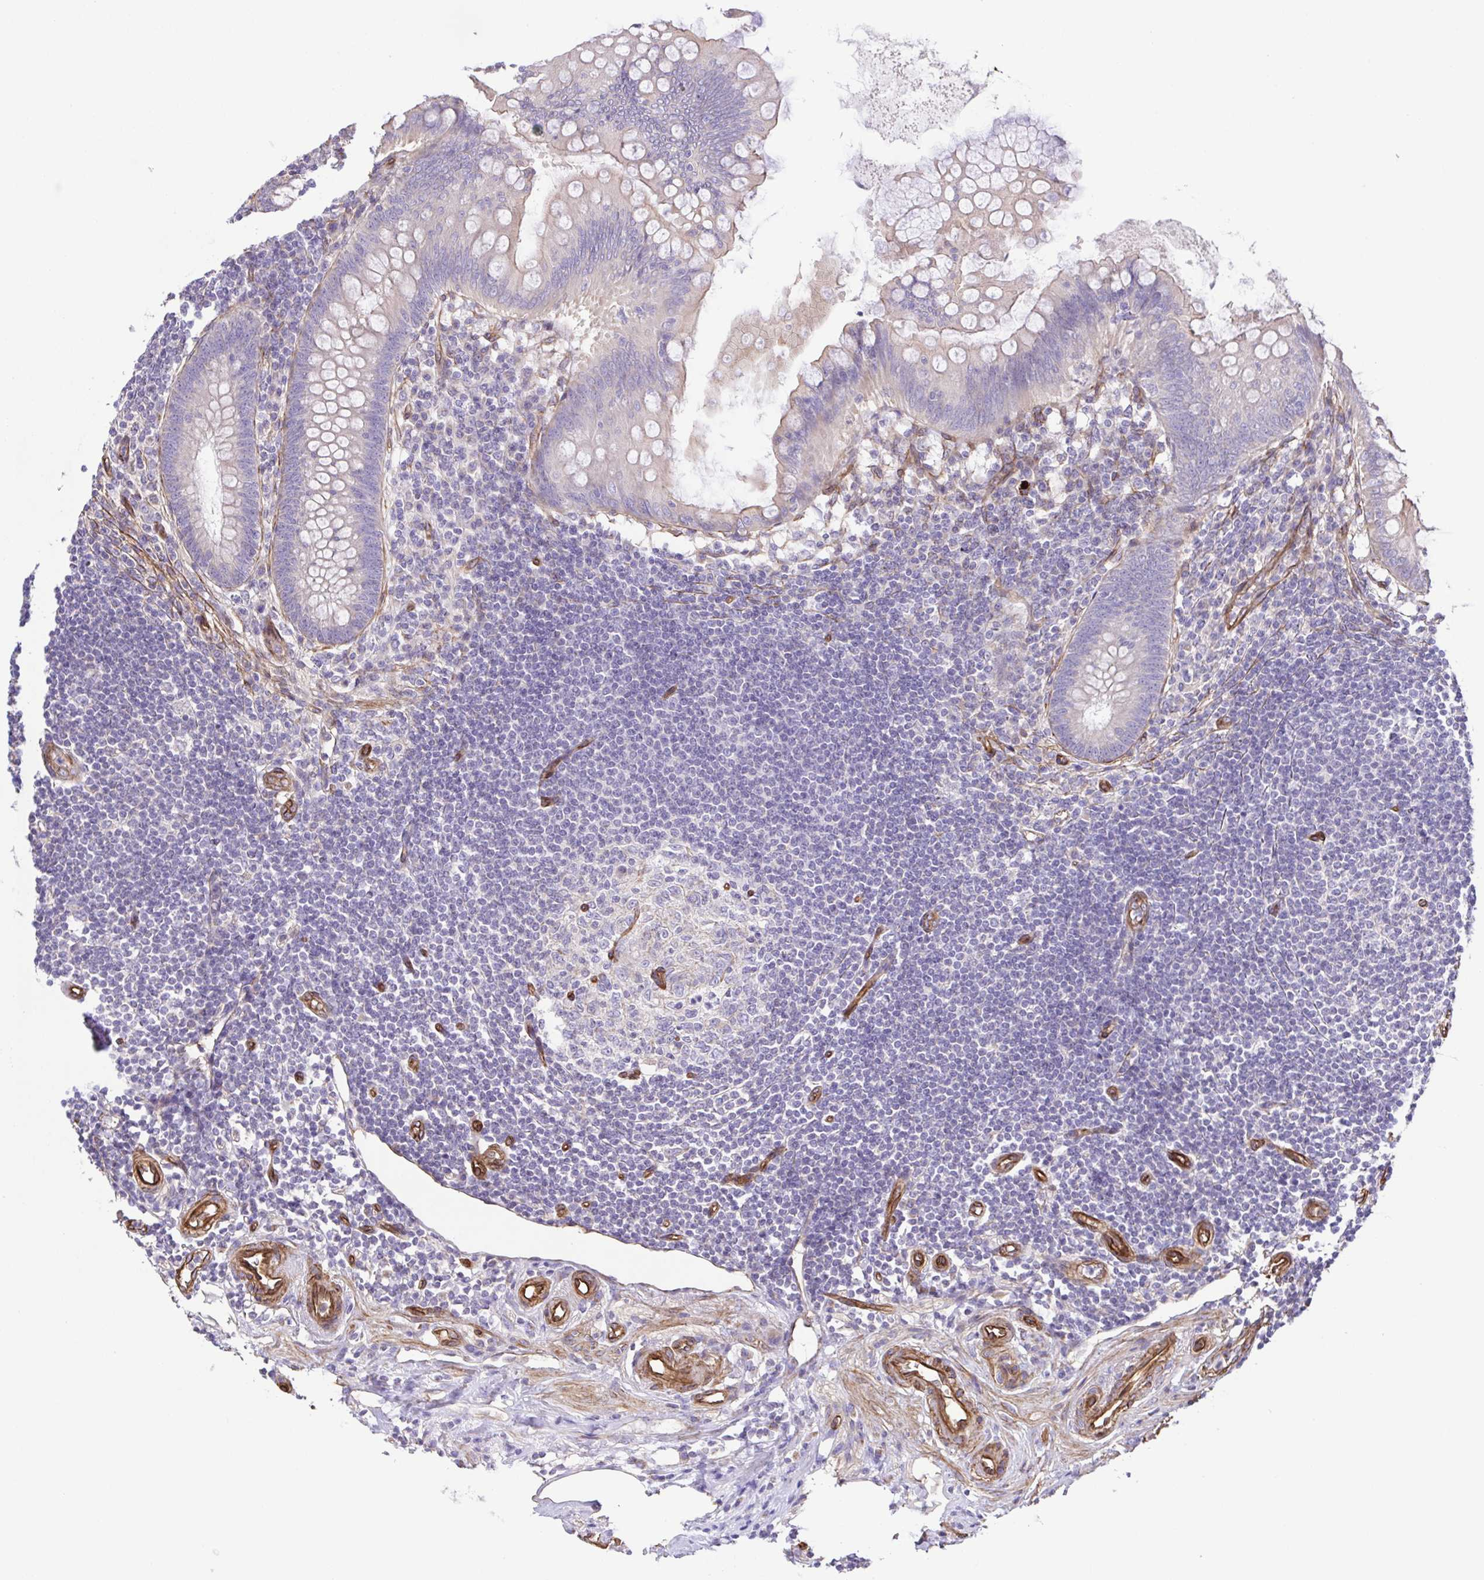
{"staining": {"intensity": "weak", "quantity": "<25%", "location": "cytoplasmic/membranous"}, "tissue": "appendix", "cell_type": "Glandular cells", "image_type": "normal", "snomed": [{"axis": "morphology", "description": "Normal tissue, NOS"}, {"axis": "topography", "description": "Appendix"}], "caption": "DAB (3,3'-diaminobenzidine) immunohistochemical staining of benign human appendix reveals no significant staining in glandular cells. (DAB (3,3'-diaminobenzidine) immunohistochemistry (IHC), high magnification).", "gene": "FLT1", "patient": {"sex": "female", "age": 57}}